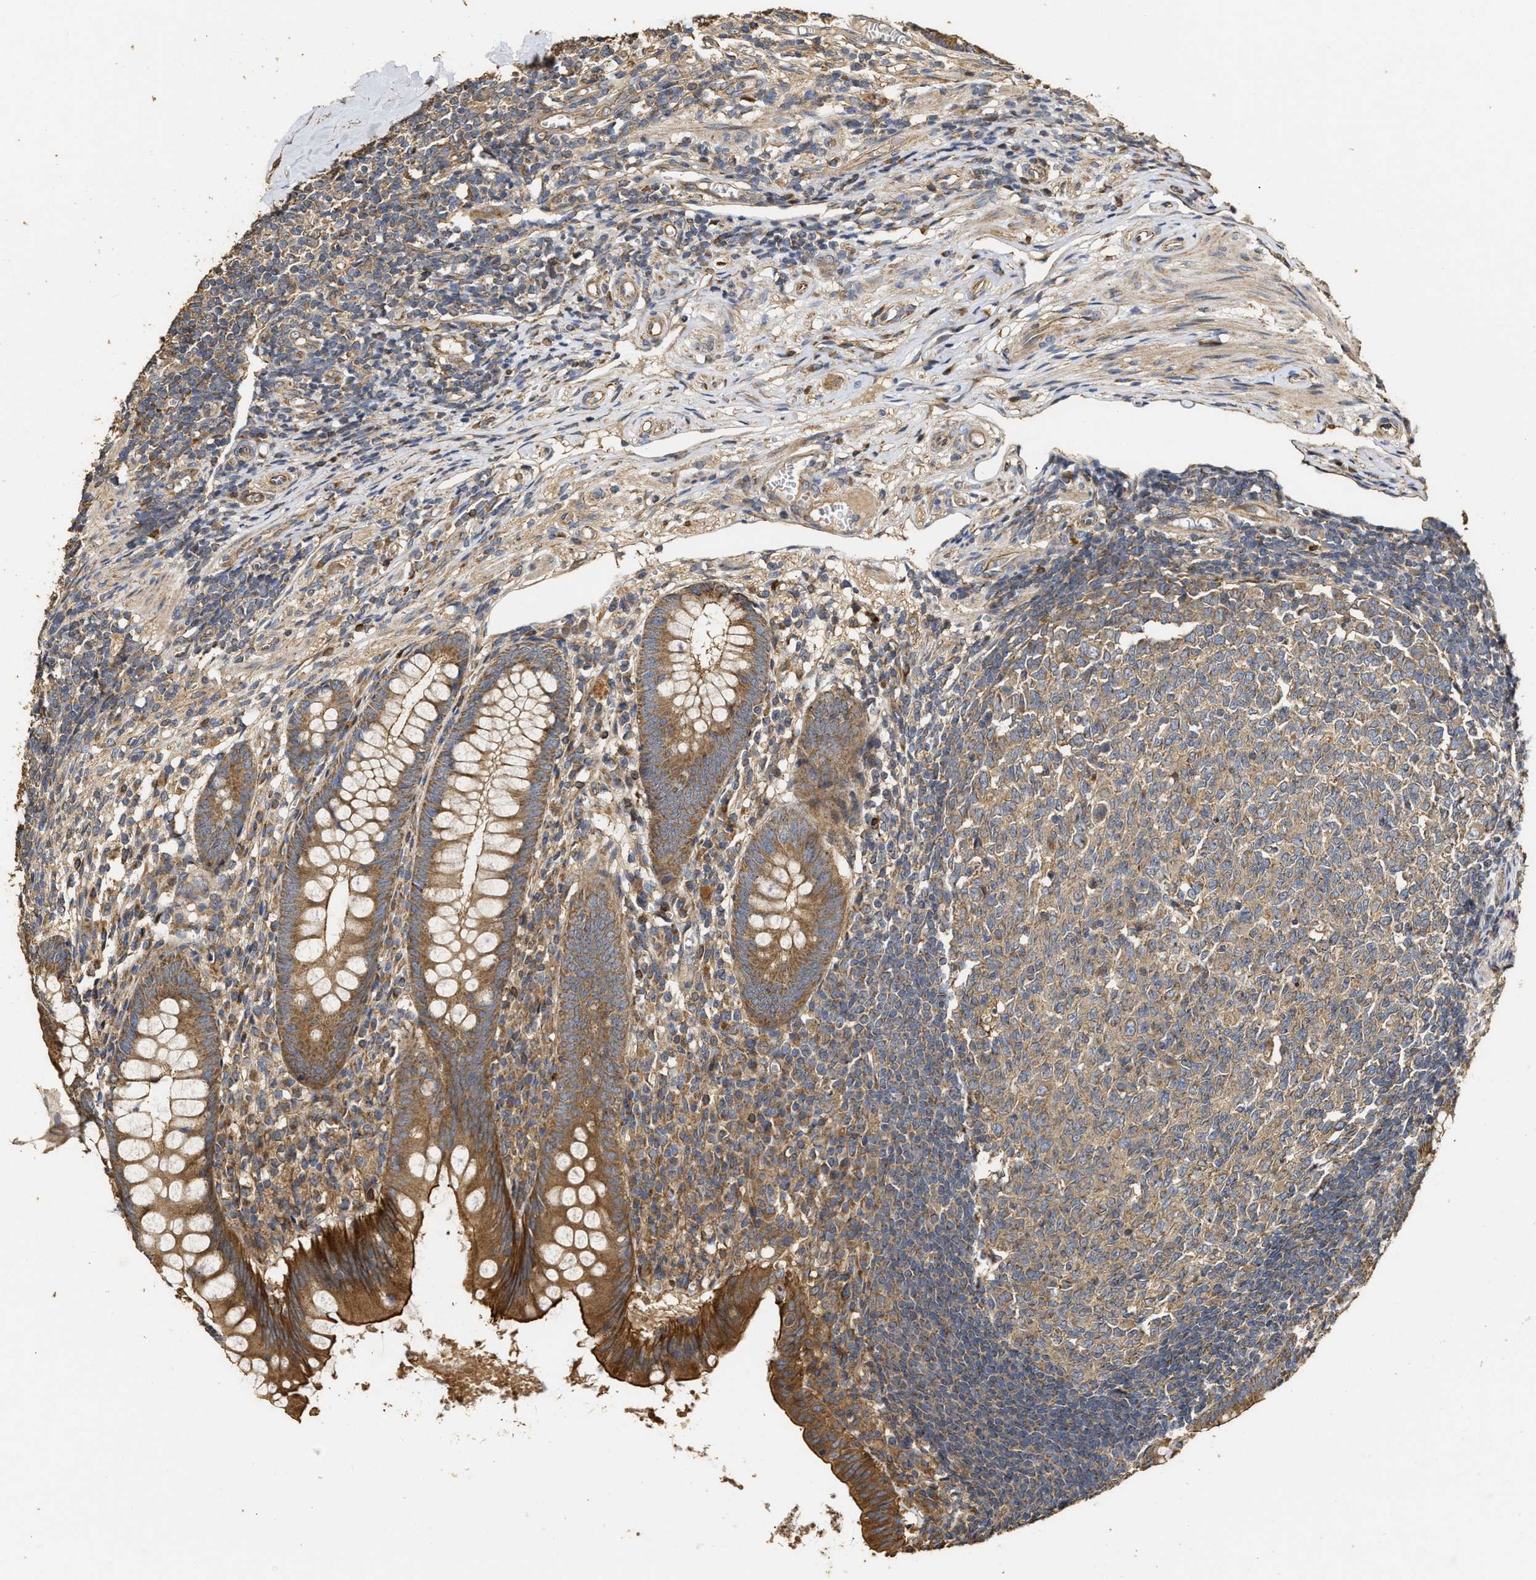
{"staining": {"intensity": "moderate", "quantity": ">75%", "location": "cytoplasmic/membranous"}, "tissue": "appendix", "cell_type": "Glandular cells", "image_type": "normal", "snomed": [{"axis": "morphology", "description": "Normal tissue, NOS"}, {"axis": "topography", "description": "Appendix"}], "caption": "Immunohistochemistry (IHC) image of unremarkable human appendix stained for a protein (brown), which reveals medium levels of moderate cytoplasmic/membranous positivity in about >75% of glandular cells.", "gene": "NAV1", "patient": {"sex": "male", "age": 56}}